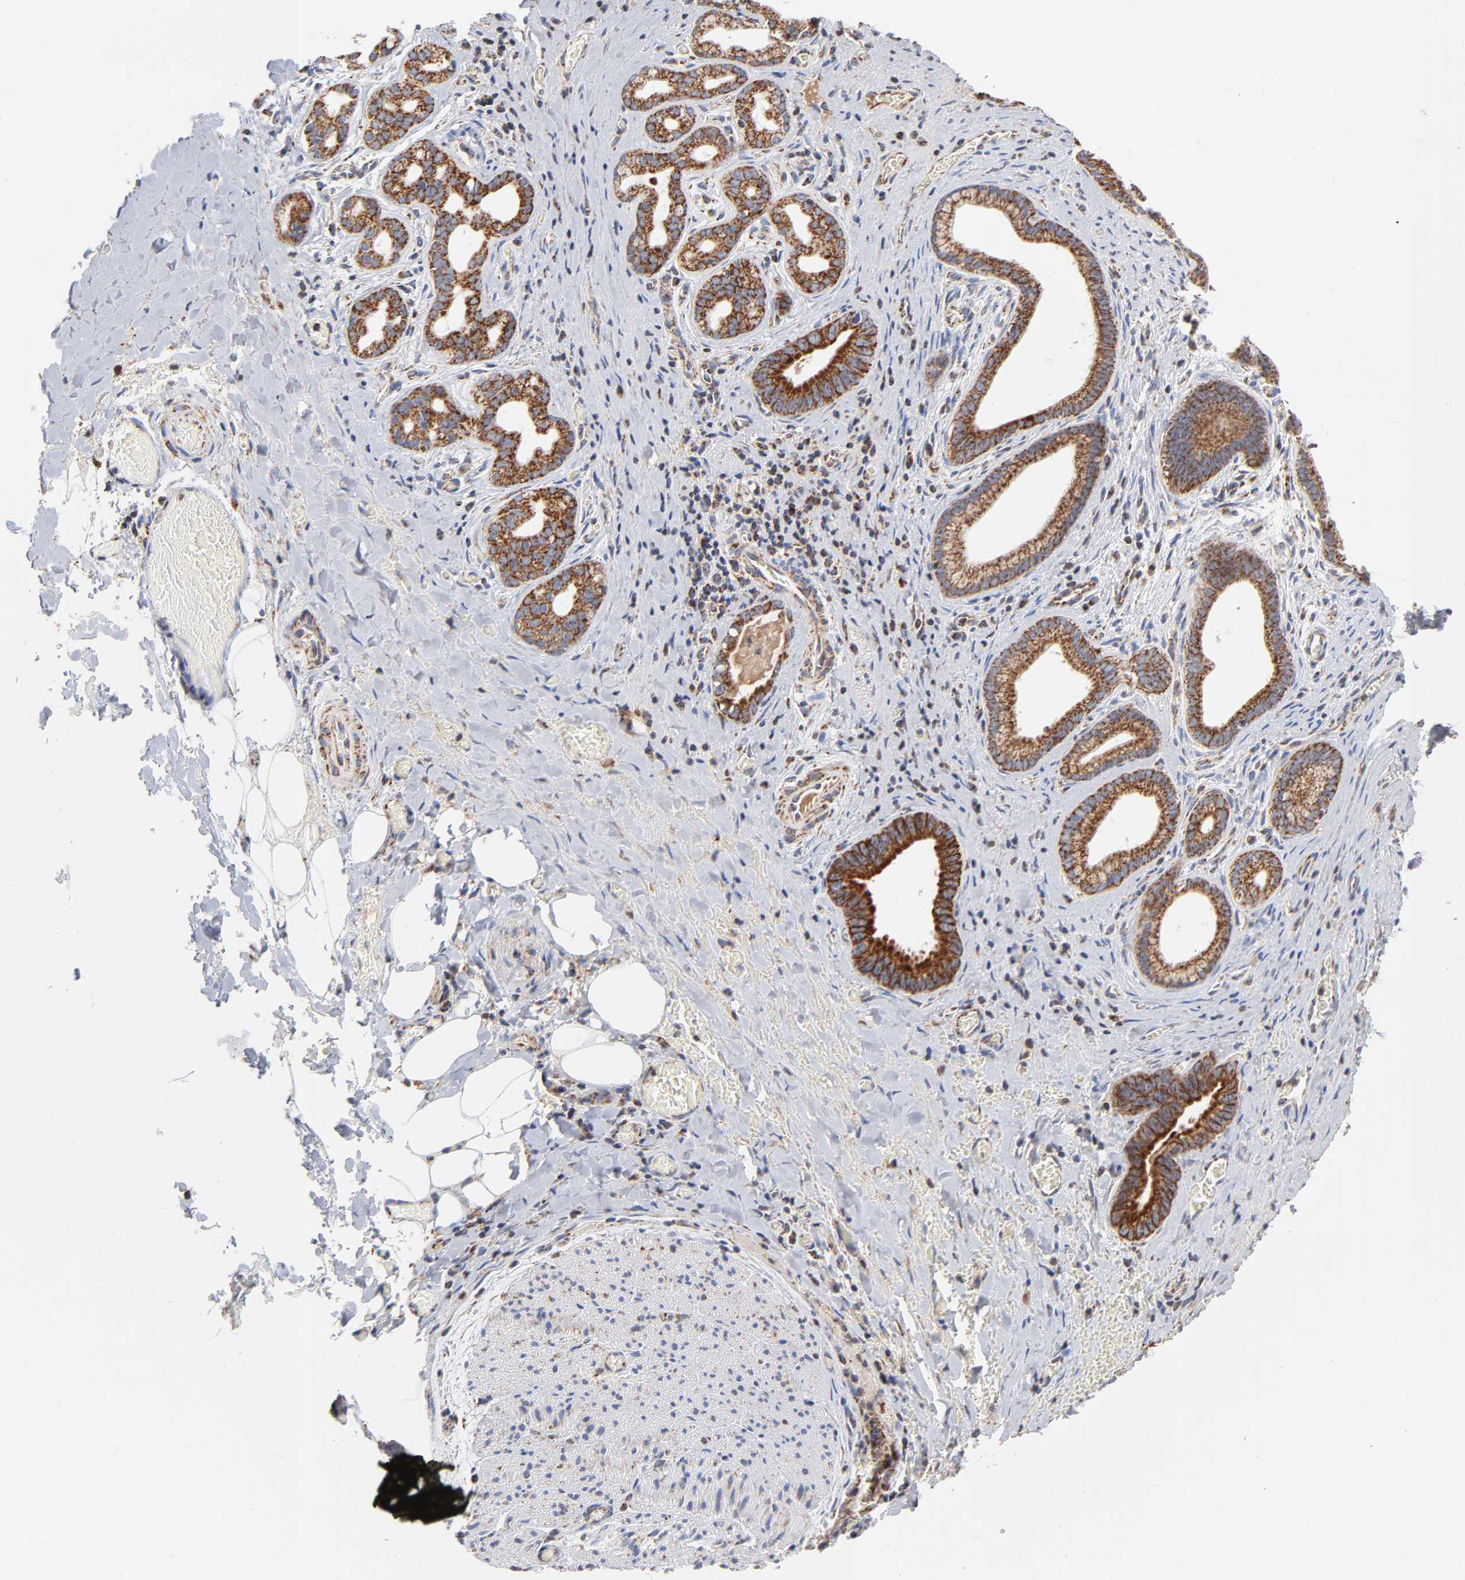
{"staining": {"intensity": "strong", "quantity": ">75%", "location": "cytoplasmic/membranous"}, "tissue": "liver cancer", "cell_type": "Tumor cells", "image_type": "cancer", "snomed": [{"axis": "morphology", "description": "Cholangiocarcinoma"}, {"axis": "topography", "description": "Liver"}], "caption": "Tumor cells exhibit high levels of strong cytoplasmic/membranous expression in about >75% of cells in liver cancer.", "gene": "DIABLO", "patient": {"sex": "female", "age": 55}}